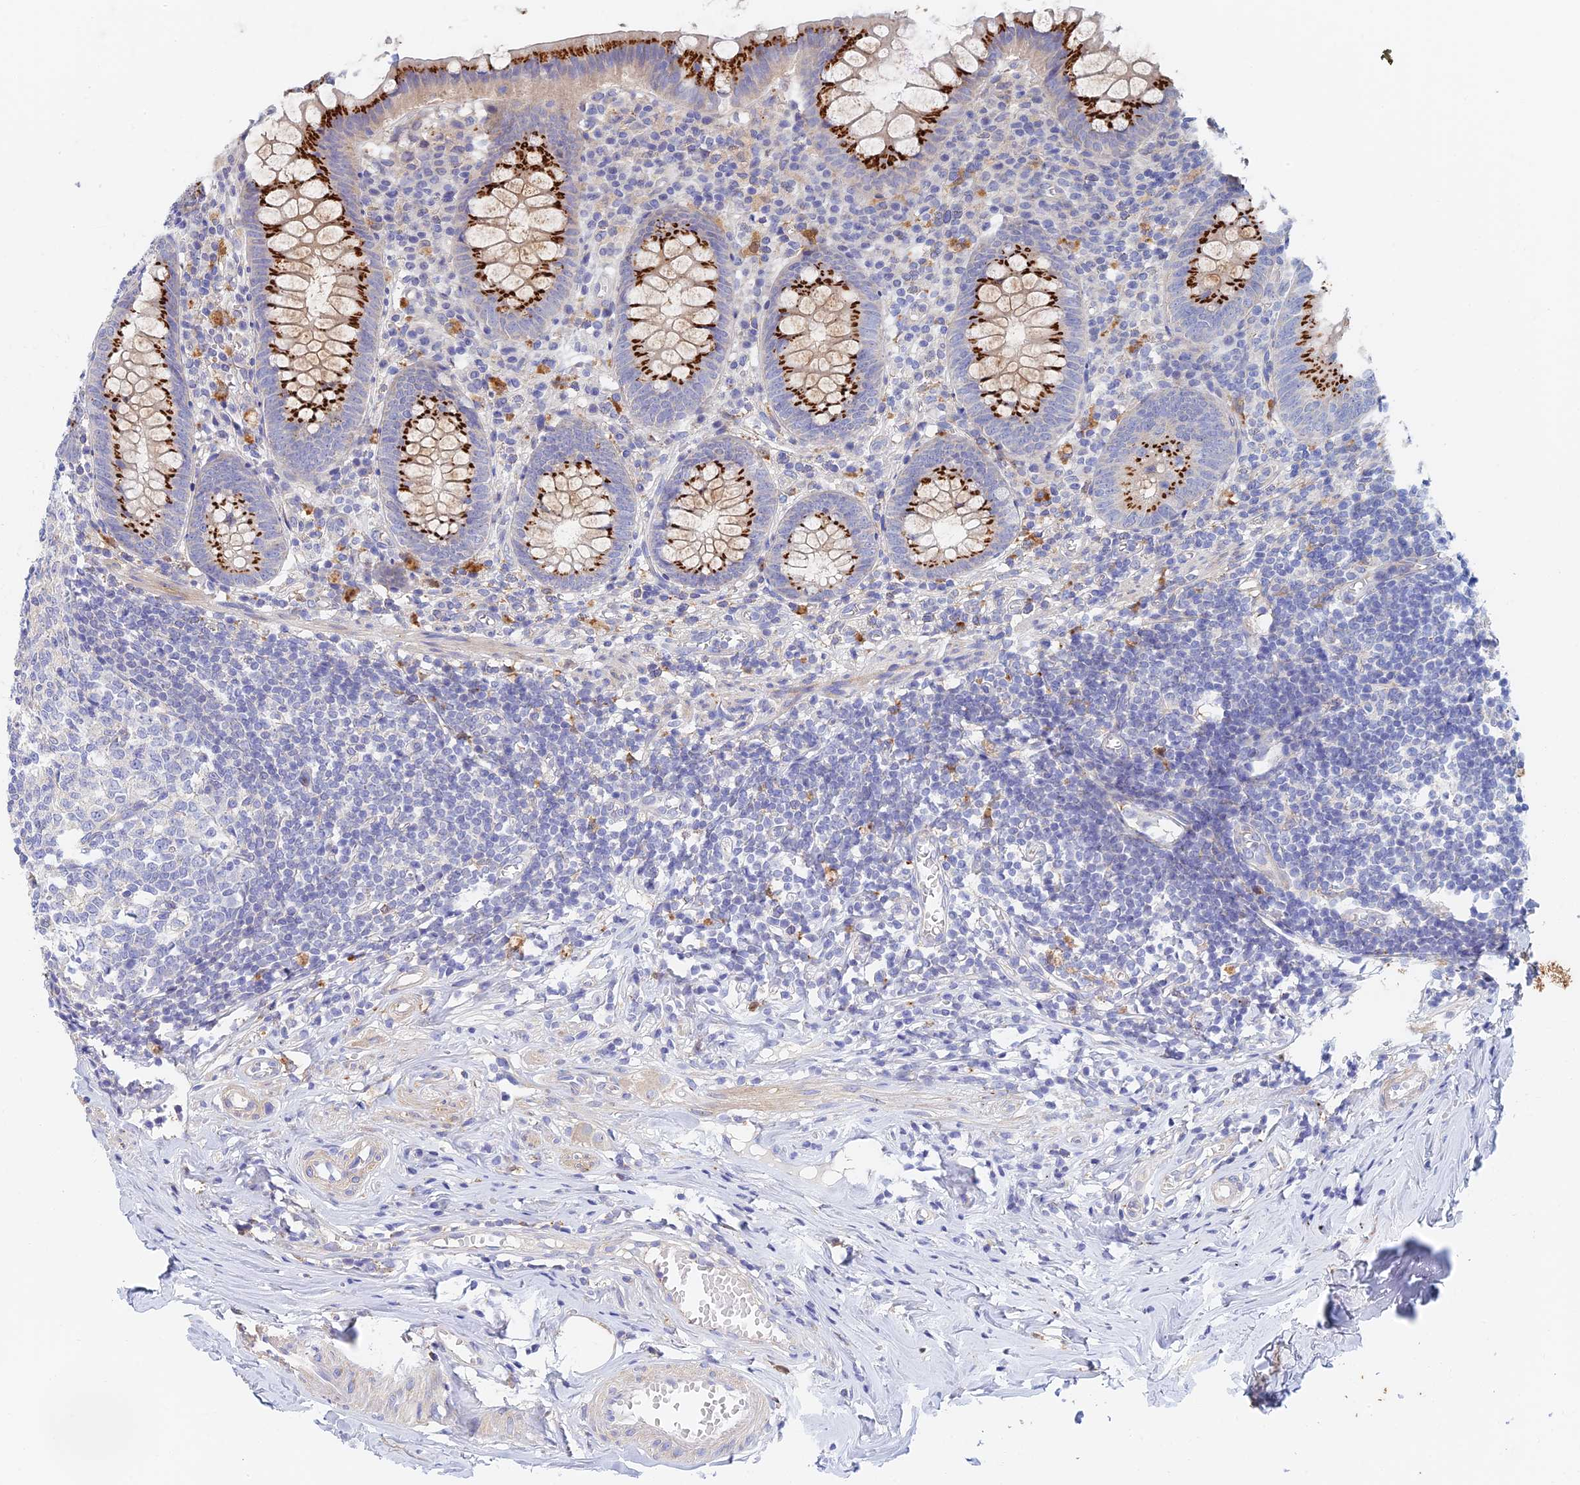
{"staining": {"intensity": "strong", "quantity": "25%-75%", "location": "cytoplasmic/membranous"}, "tissue": "appendix", "cell_type": "Glandular cells", "image_type": "normal", "snomed": [{"axis": "morphology", "description": "Normal tissue, NOS"}, {"axis": "topography", "description": "Appendix"}], "caption": "A brown stain highlights strong cytoplasmic/membranous staining of a protein in glandular cells of benign human appendix. (DAB = brown stain, brightfield microscopy at high magnification).", "gene": "SLC24A3", "patient": {"sex": "female", "age": 51}}